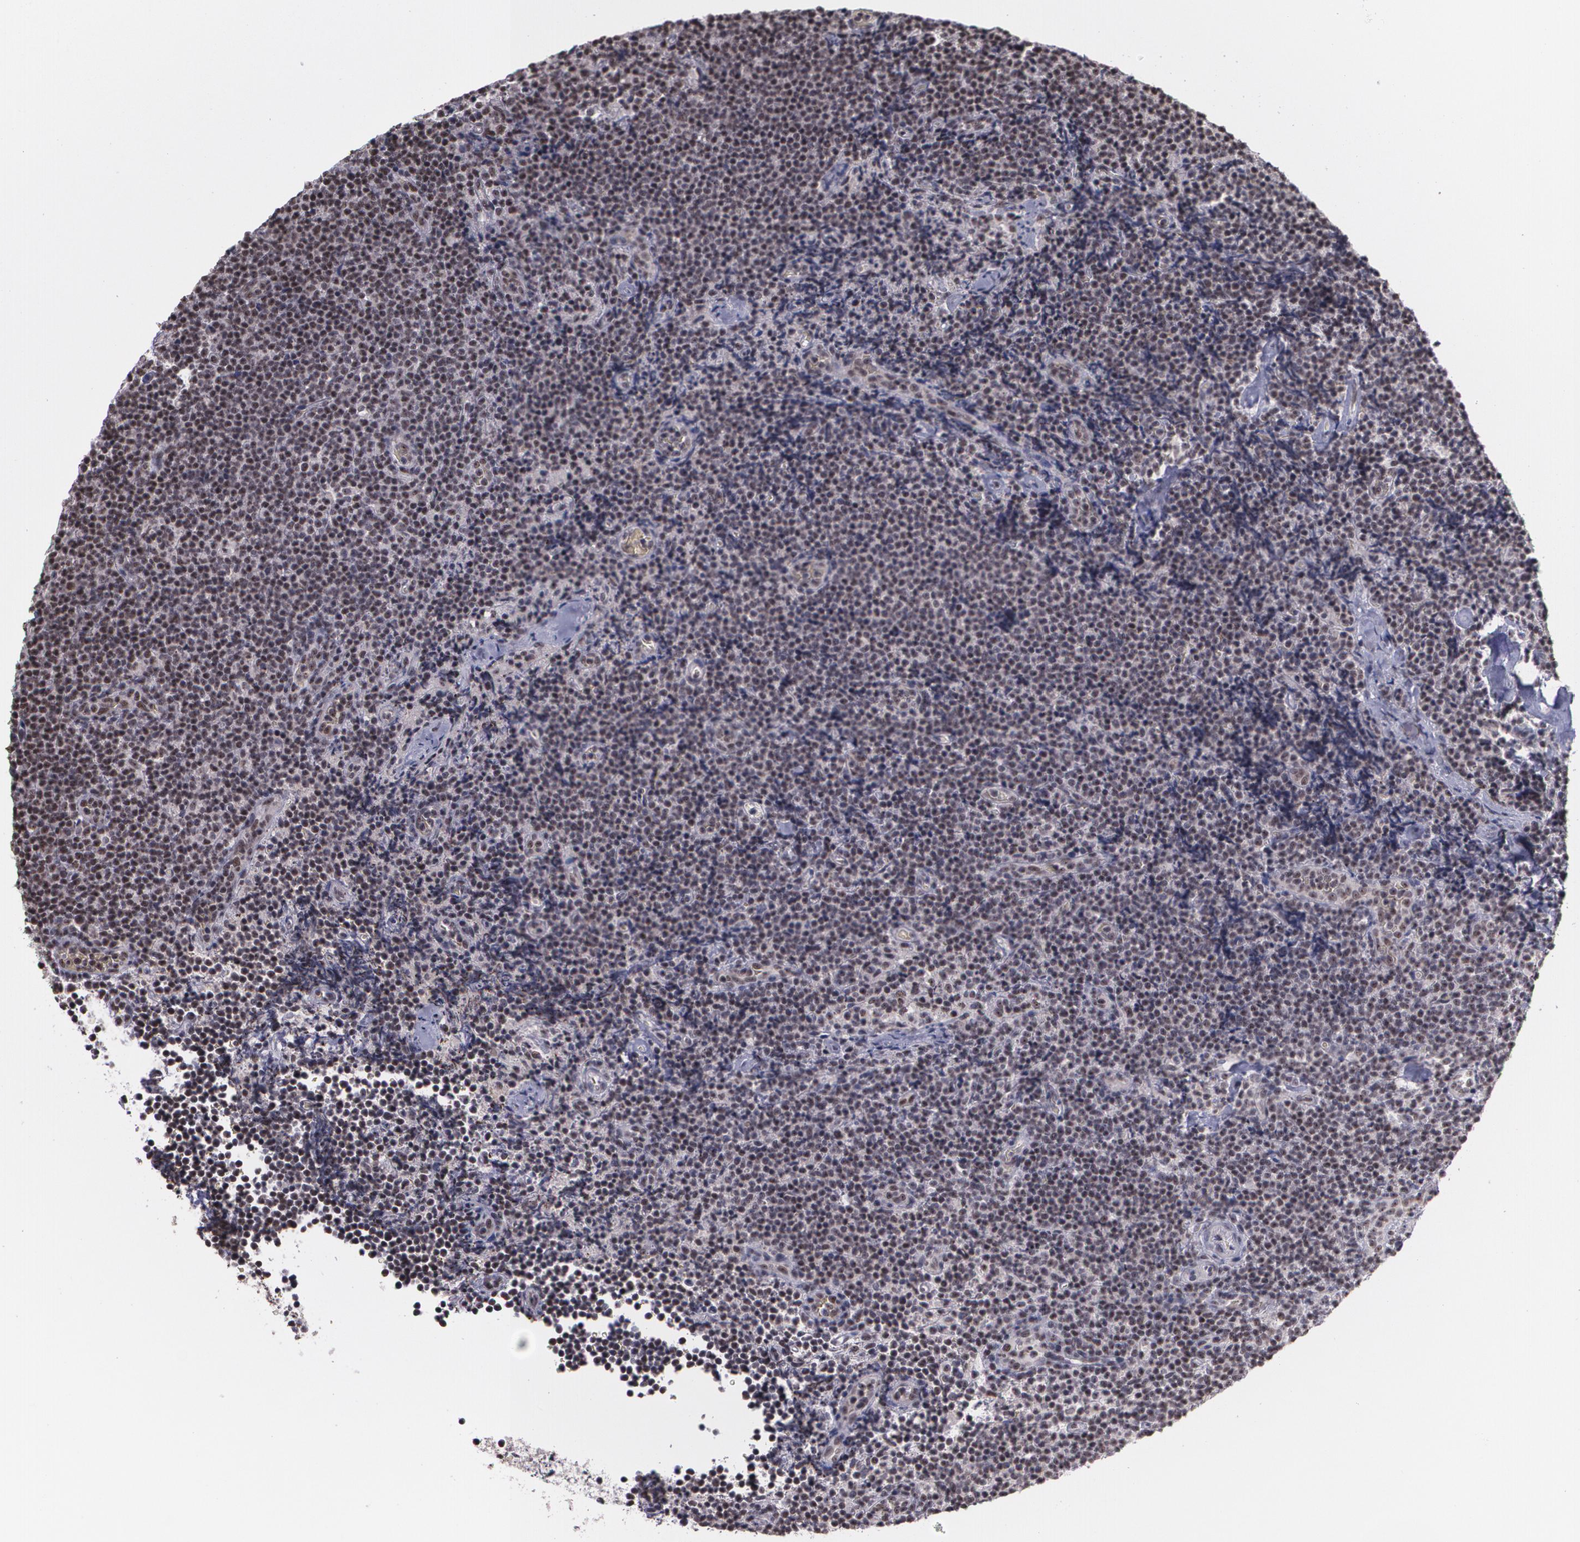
{"staining": {"intensity": "weak", "quantity": "25%-75%", "location": "cytoplasmic/membranous"}, "tissue": "lymphoma", "cell_type": "Tumor cells", "image_type": "cancer", "snomed": [{"axis": "morphology", "description": "Malignant lymphoma, non-Hodgkin's type, High grade"}, {"axis": "topography", "description": "Lymph node"}], "caption": "Tumor cells show low levels of weak cytoplasmic/membranous expression in approximately 25%-75% of cells in high-grade malignant lymphoma, non-Hodgkin's type. (brown staining indicates protein expression, while blue staining denotes nuclei).", "gene": "C6orf15", "patient": {"sex": "female", "age": 58}}